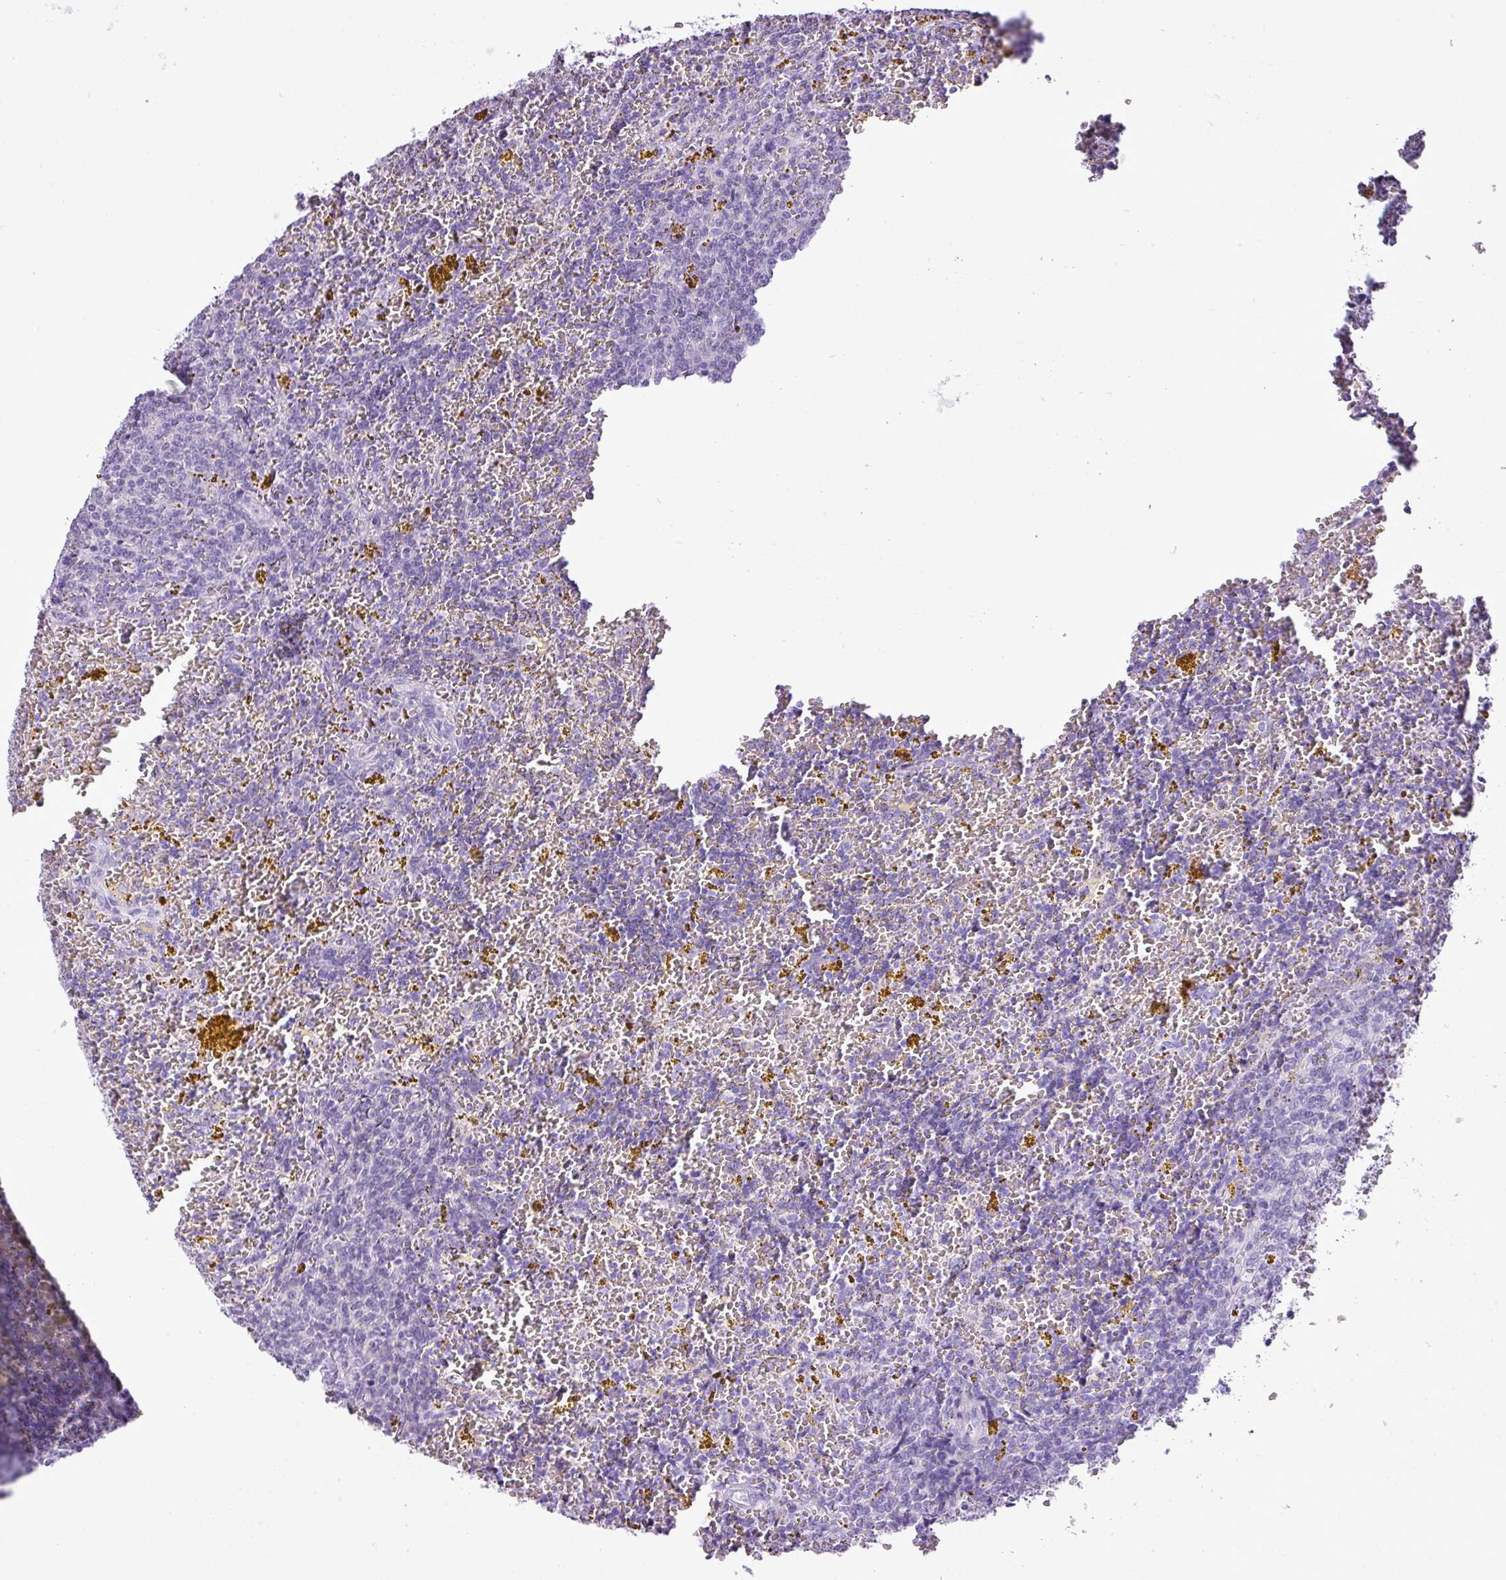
{"staining": {"intensity": "negative", "quantity": "none", "location": "none"}, "tissue": "lymphoma", "cell_type": "Tumor cells", "image_type": "cancer", "snomed": [{"axis": "morphology", "description": "Malignant lymphoma, non-Hodgkin's type, Low grade"}, {"axis": "topography", "description": "Spleen"}, {"axis": "topography", "description": "Lymph node"}], "caption": "IHC of low-grade malignant lymphoma, non-Hodgkin's type shows no staining in tumor cells.", "gene": "RBMXL2", "patient": {"sex": "female", "age": 66}}